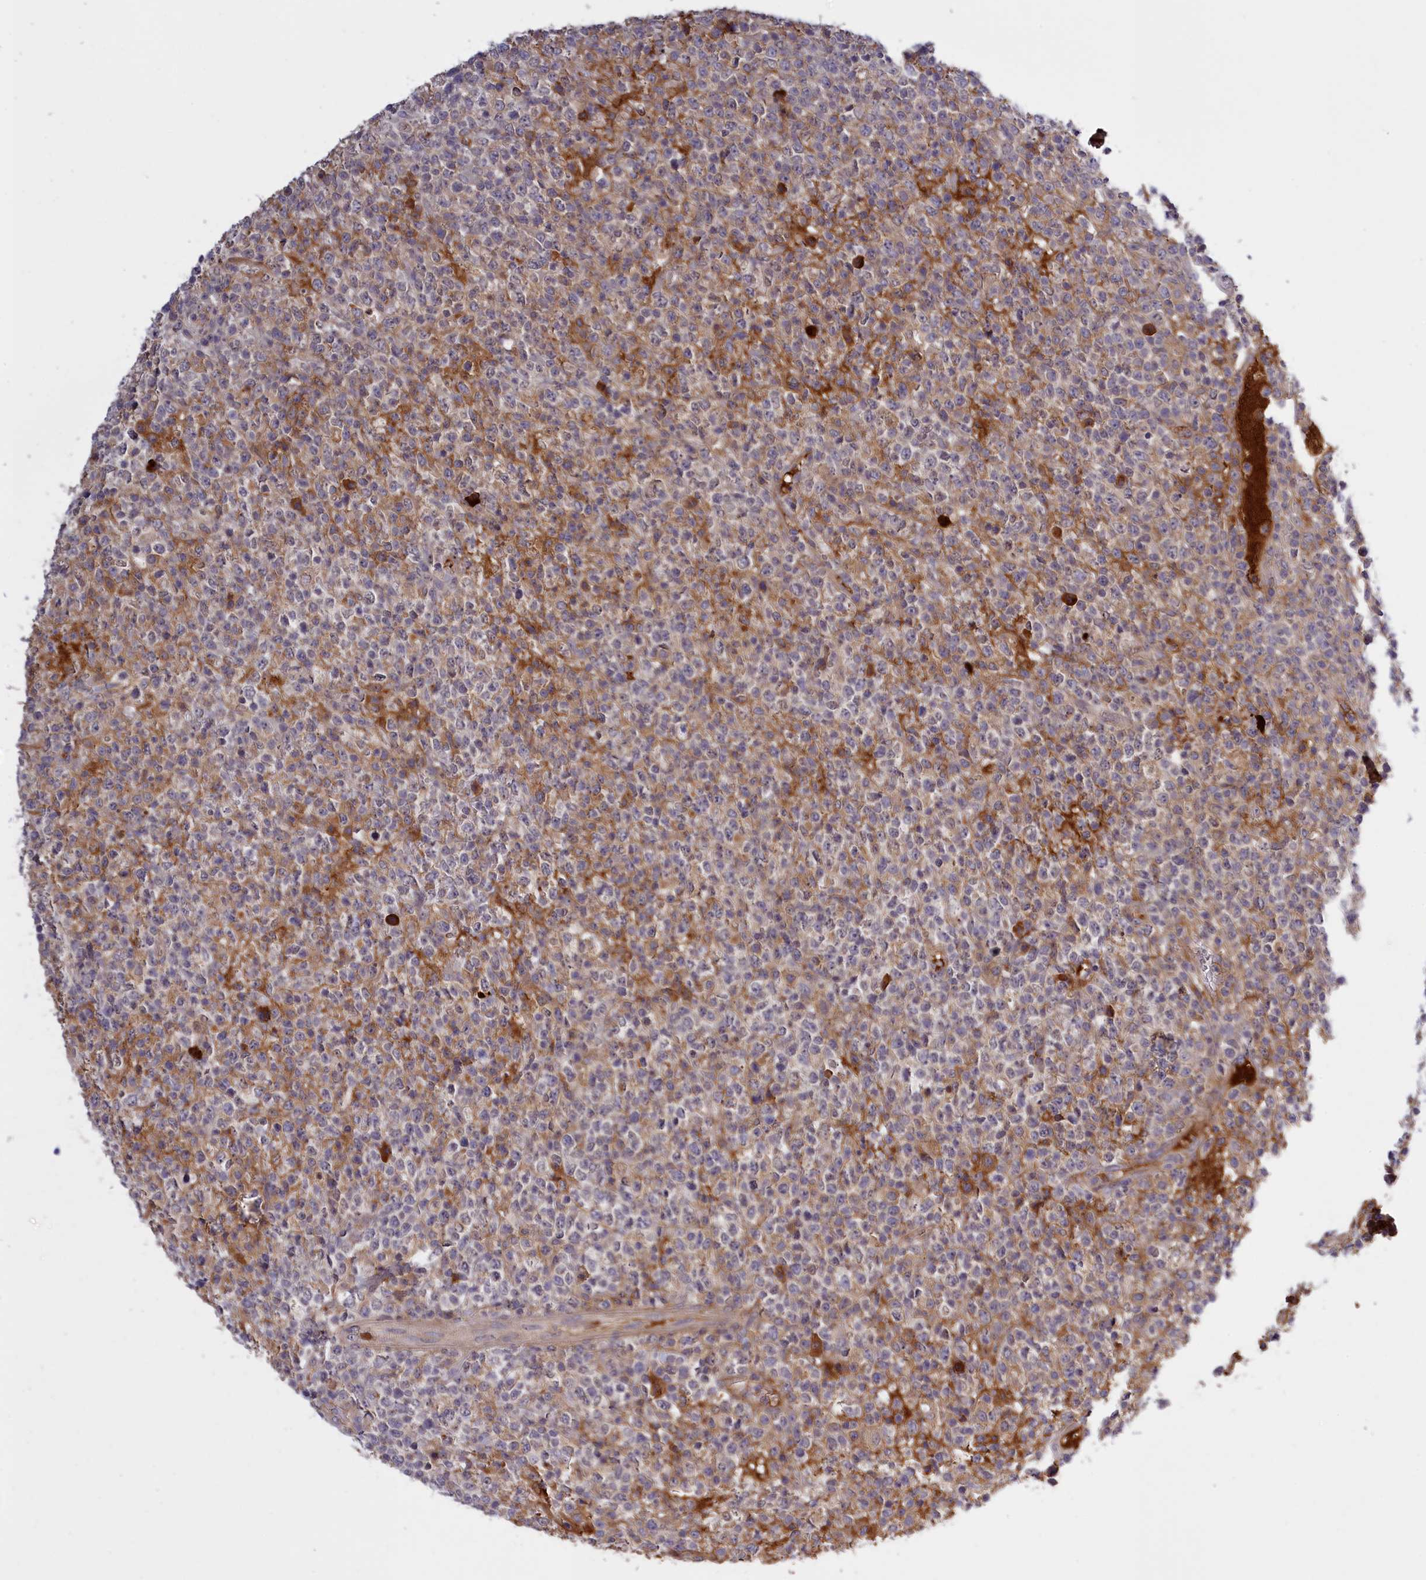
{"staining": {"intensity": "moderate", "quantity": "<25%", "location": "cytoplasmic/membranous"}, "tissue": "lymphoma", "cell_type": "Tumor cells", "image_type": "cancer", "snomed": [{"axis": "morphology", "description": "Malignant lymphoma, non-Hodgkin's type, High grade"}, {"axis": "topography", "description": "Colon"}], "caption": "This image demonstrates lymphoma stained with IHC to label a protein in brown. The cytoplasmic/membranous of tumor cells show moderate positivity for the protein. Nuclei are counter-stained blue.", "gene": "RRAD", "patient": {"sex": "female", "age": 53}}